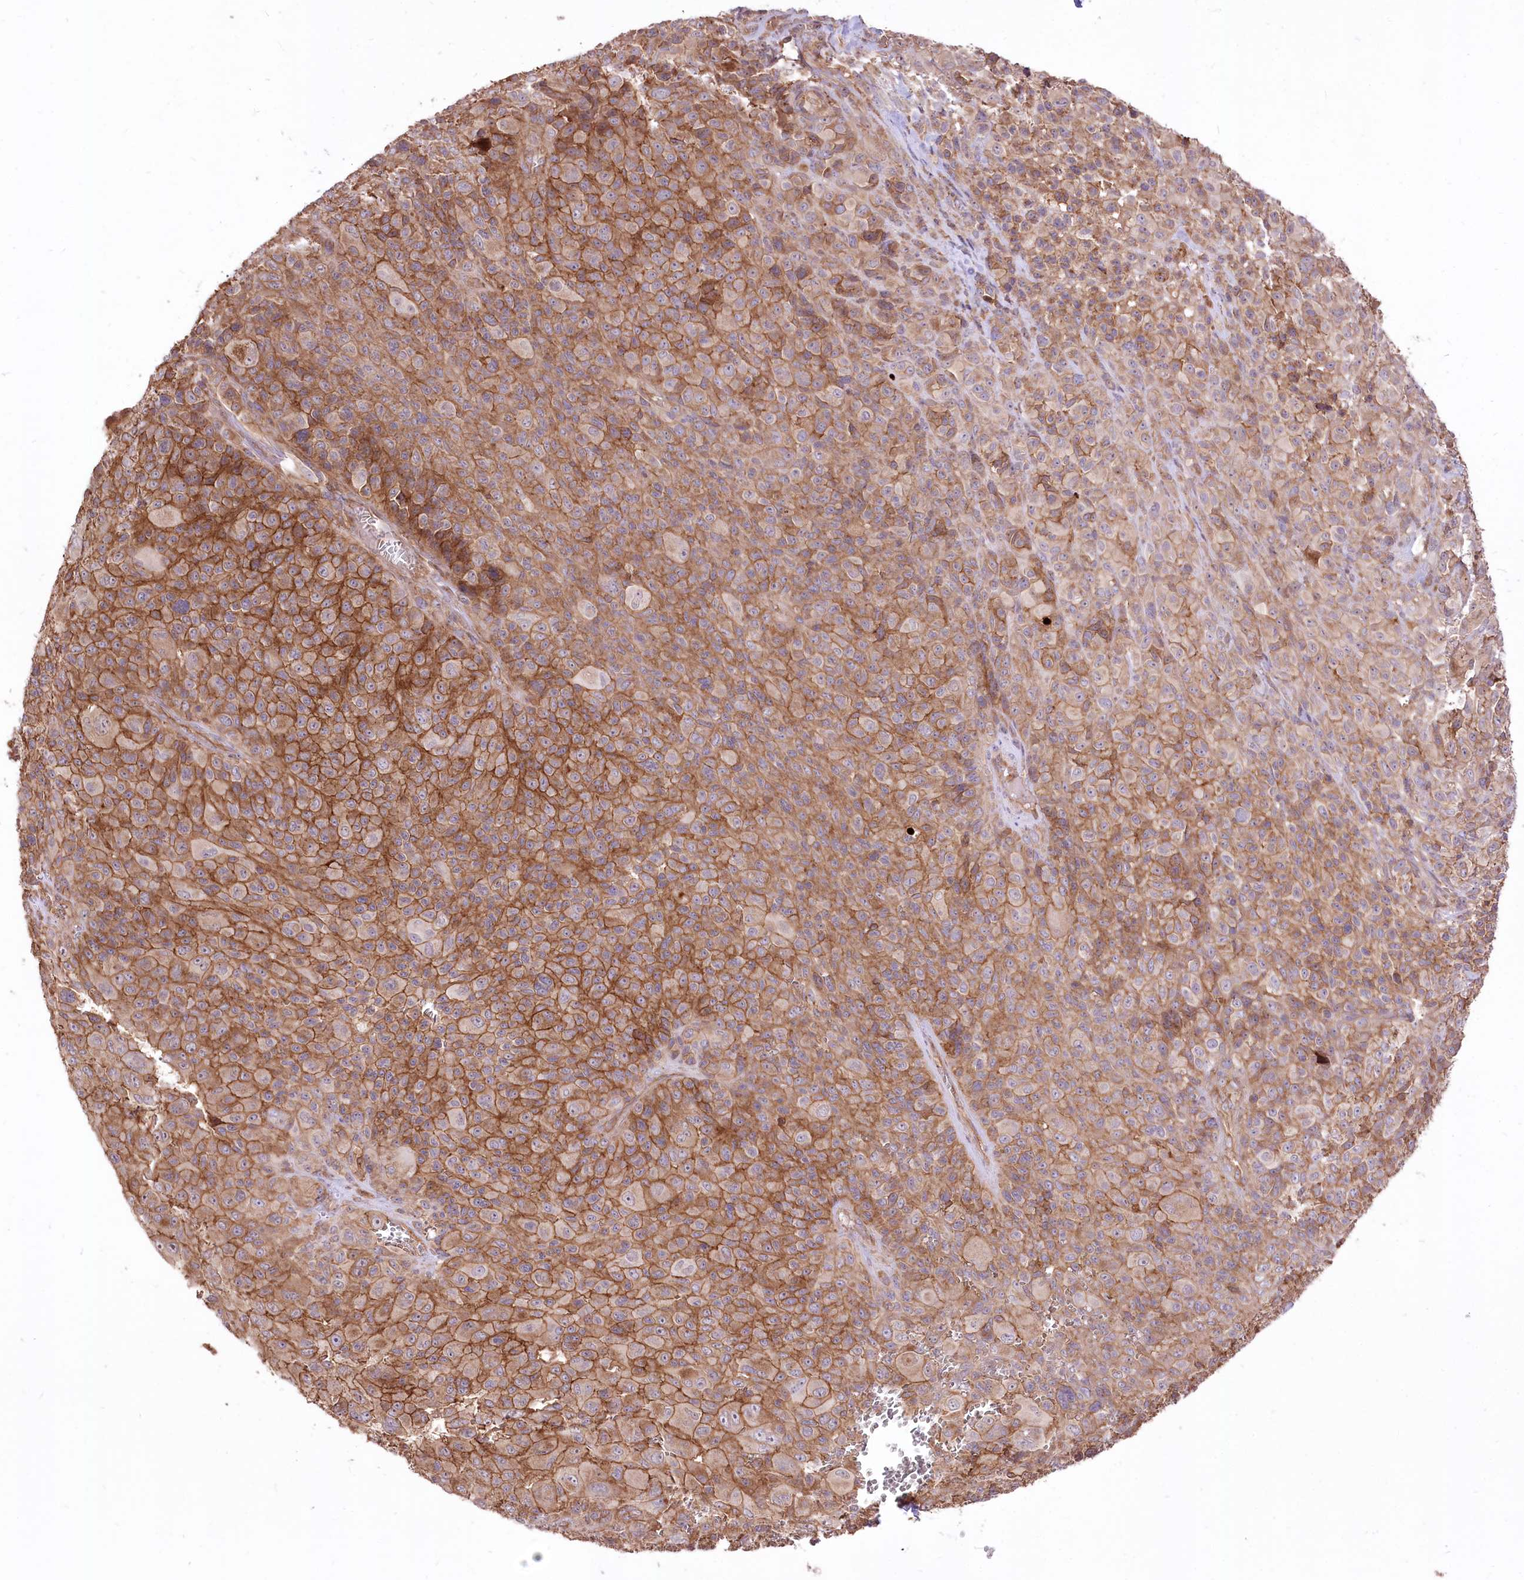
{"staining": {"intensity": "moderate", "quantity": ">75%", "location": "cytoplasmic/membranous"}, "tissue": "melanoma", "cell_type": "Tumor cells", "image_type": "cancer", "snomed": [{"axis": "morphology", "description": "Malignant melanoma, NOS"}, {"axis": "topography", "description": "Skin of trunk"}], "caption": "Immunohistochemistry of malignant melanoma demonstrates medium levels of moderate cytoplasmic/membranous positivity in about >75% of tumor cells. (Brightfield microscopy of DAB IHC at high magnification).", "gene": "XYLB", "patient": {"sex": "male", "age": 71}}